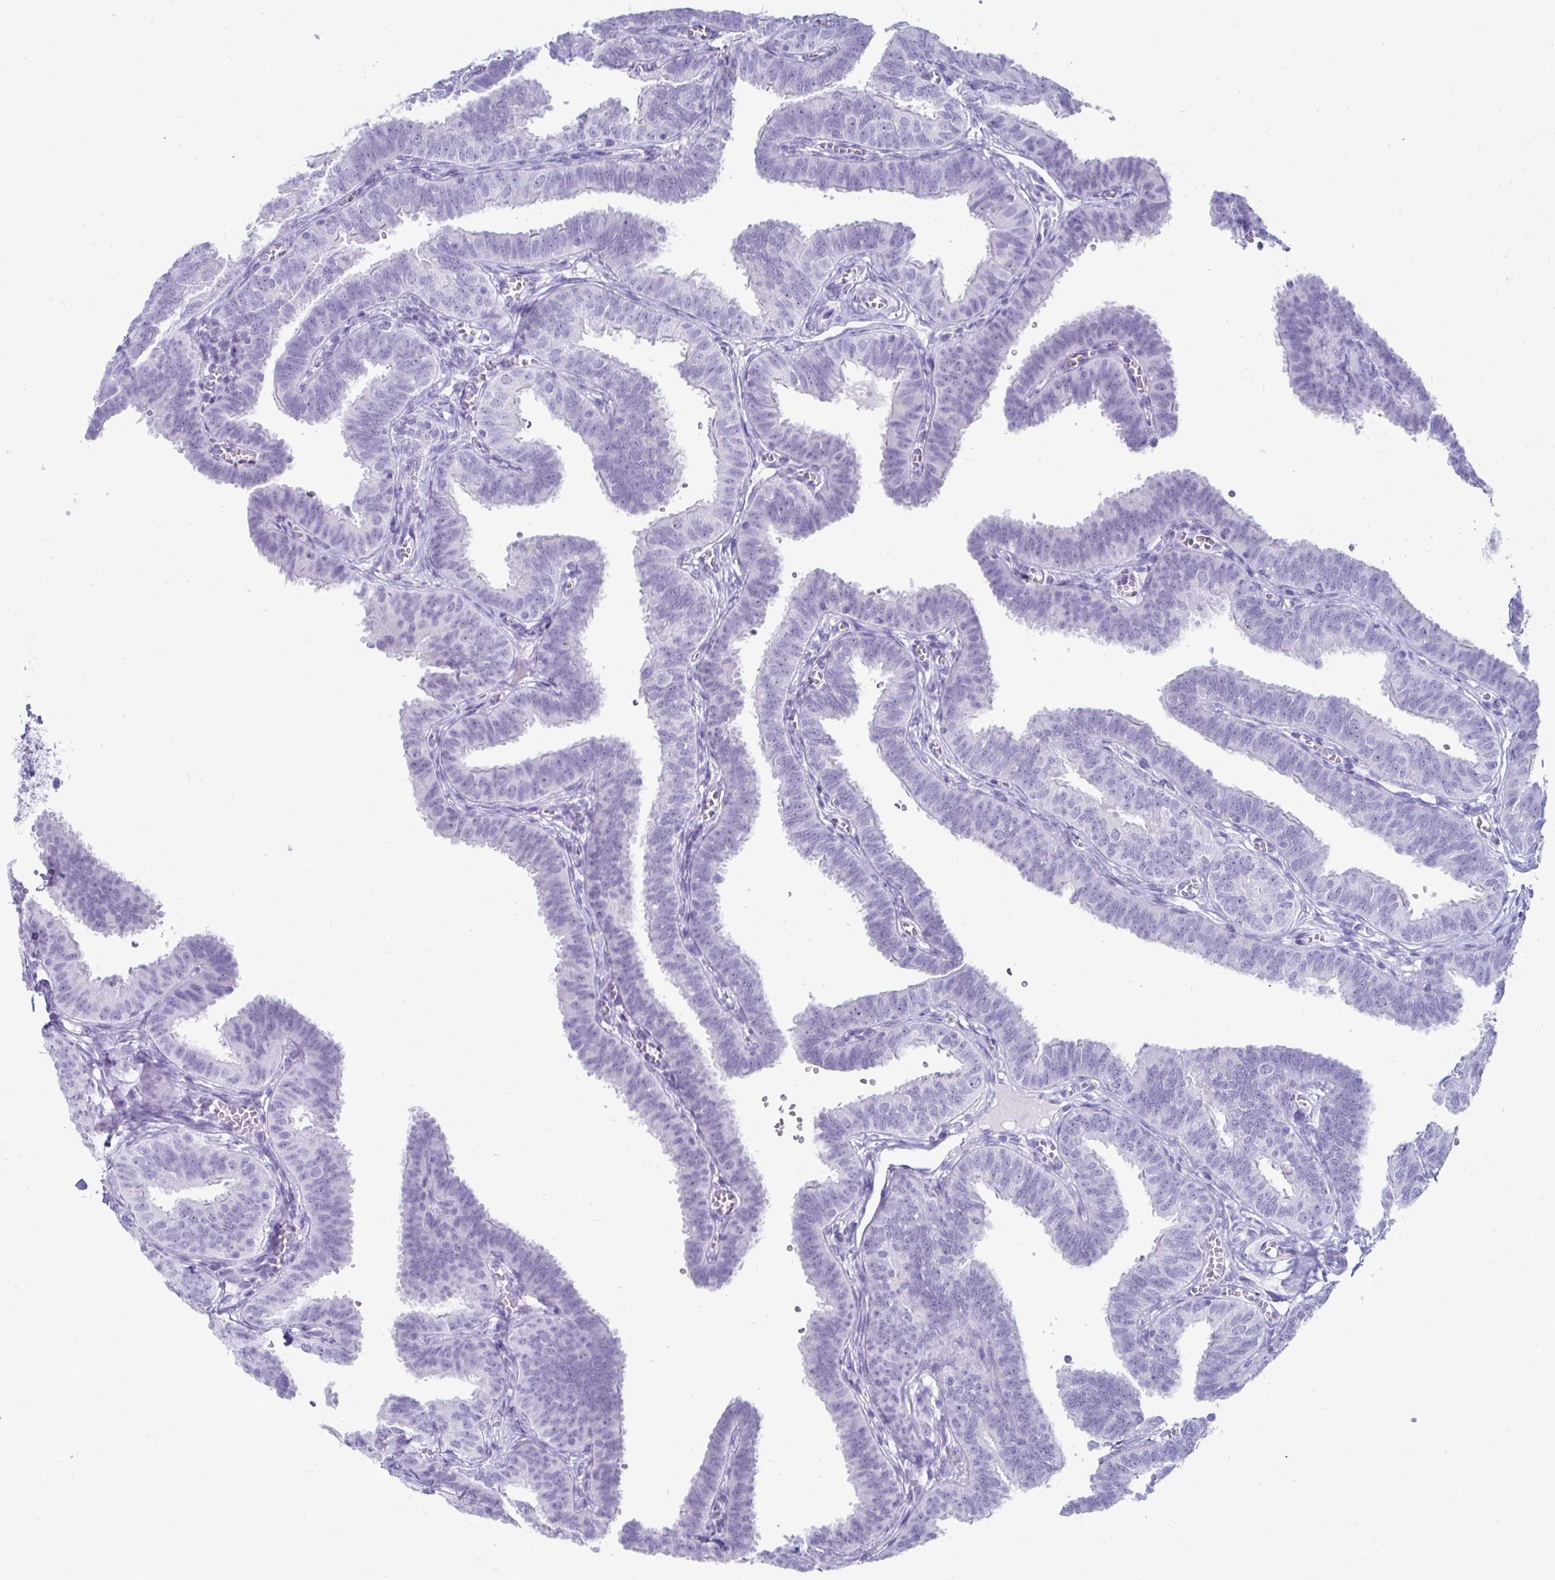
{"staining": {"intensity": "negative", "quantity": "none", "location": "none"}, "tissue": "fallopian tube", "cell_type": "Glandular cells", "image_type": "normal", "snomed": [{"axis": "morphology", "description": "Normal tissue, NOS"}, {"axis": "topography", "description": "Fallopian tube"}], "caption": "Immunohistochemistry histopathology image of benign fallopian tube: fallopian tube stained with DAB (3,3'-diaminobenzidine) displays no significant protein positivity in glandular cells. The staining was performed using DAB to visualize the protein expression in brown, while the nuclei were stained in blue with hematoxylin (Magnification: 20x).", "gene": "CST6", "patient": {"sex": "female", "age": 25}}